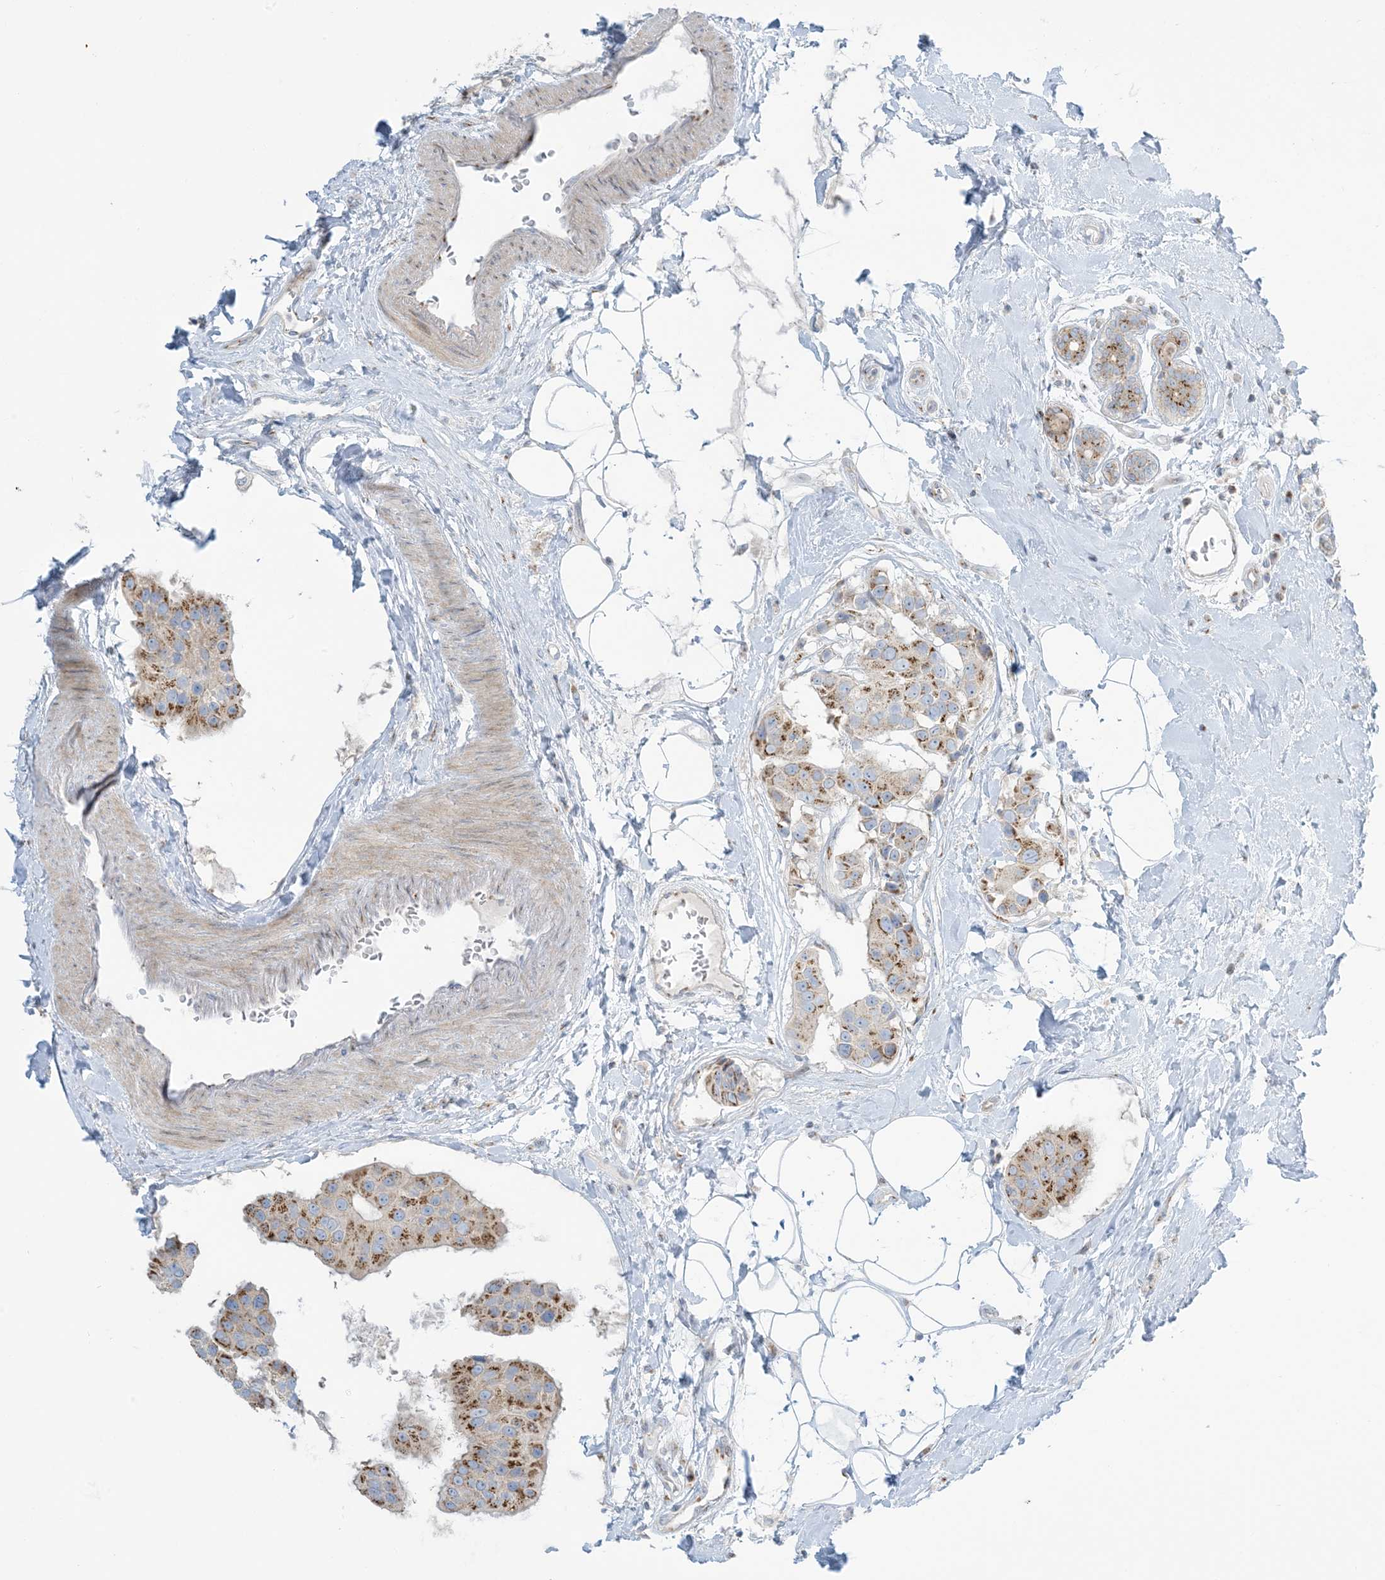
{"staining": {"intensity": "moderate", "quantity": ">75%", "location": "cytoplasmic/membranous"}, "tissue": "breast cancer", "cell_type": "Tumor cells", "image_type": "cancer", "snomed": [{"axis": "morphology", "description": "Normal tissue, NOS"}, {"axis": "morphology", "description": "Duct carcinoma"}, {"axis": "topography", "description": "Breast"}], "caption": "Brown immunohistochemical staining in human breast cancer exhibits moderate cytoplasmic/membranous staining in about >75% of tumor cells.", "gene": "AFTPH", "patient": {"sex": "female", "age": 39}}